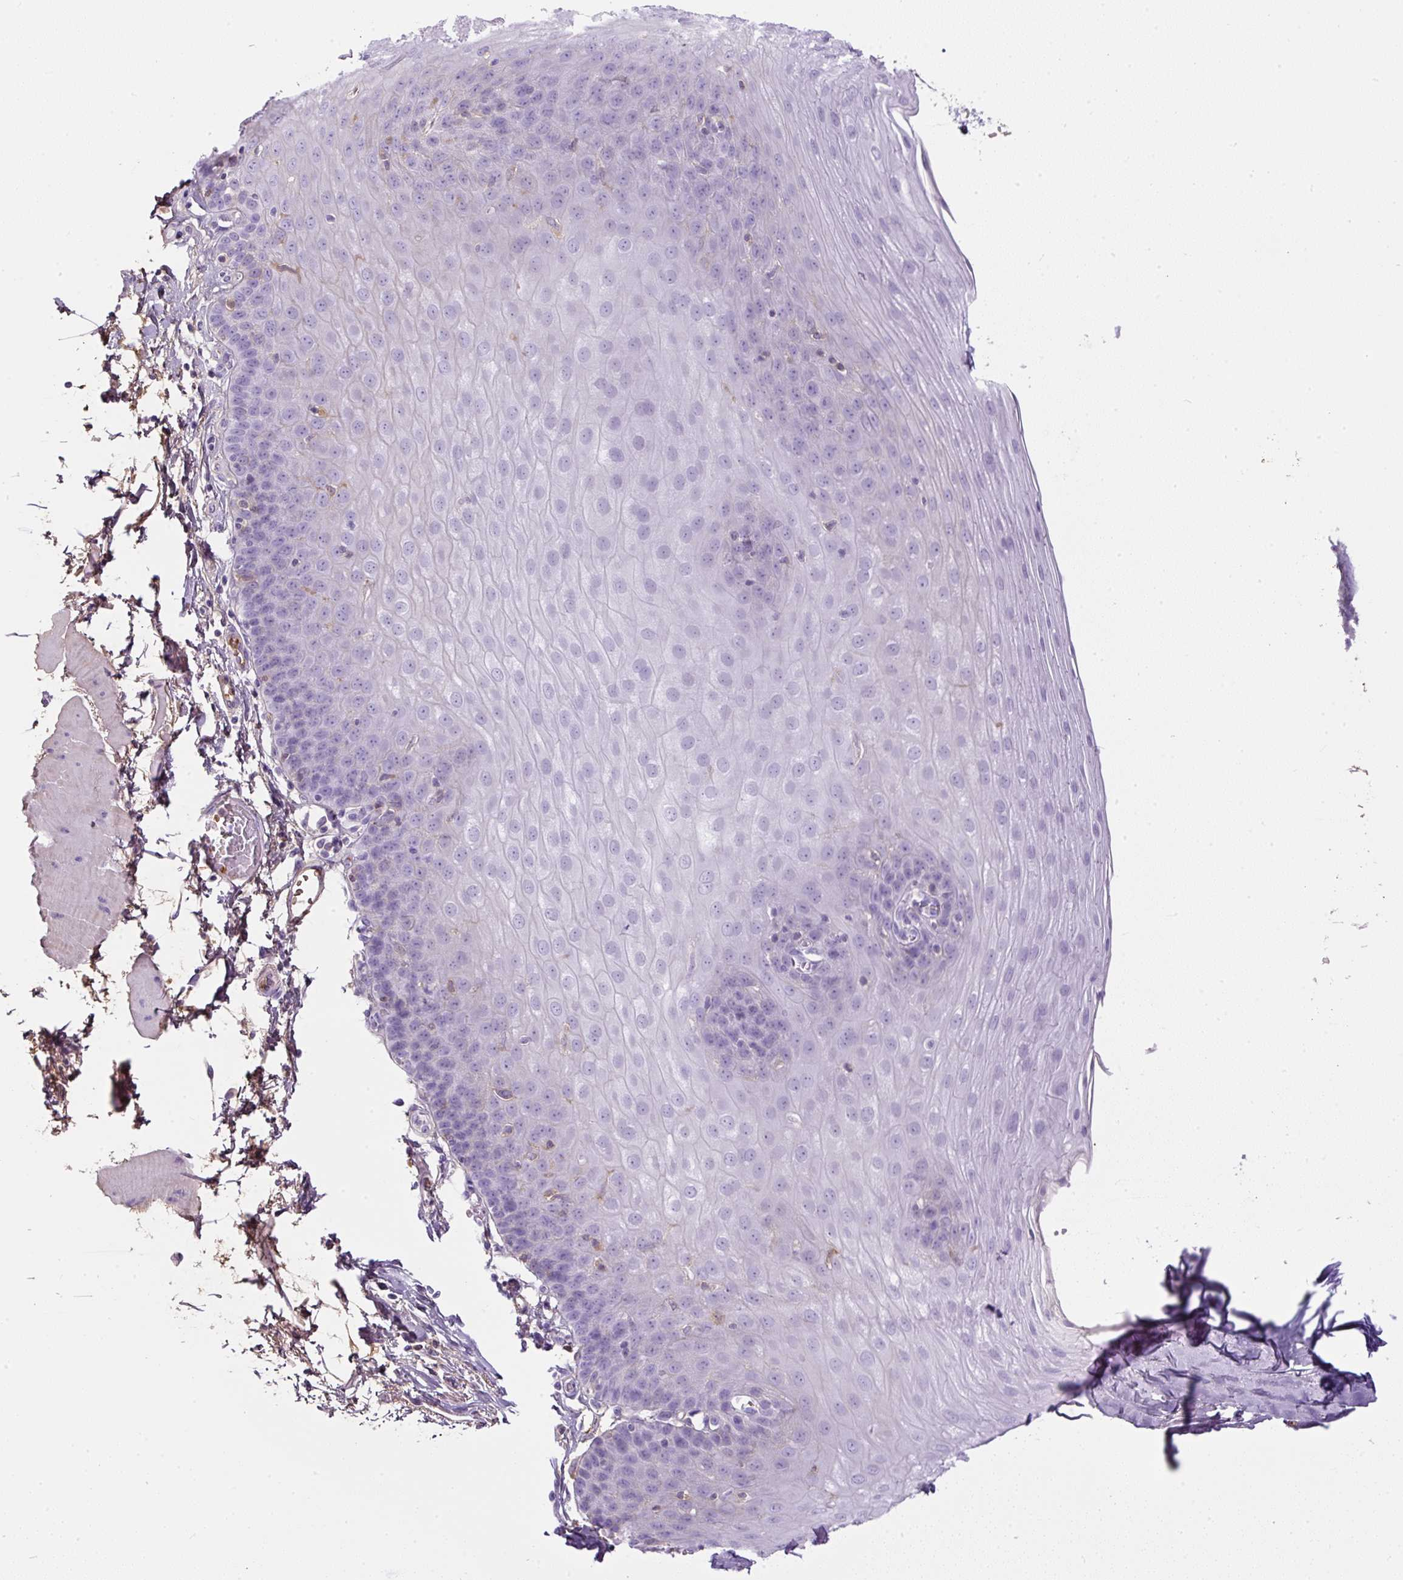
{"staining": {"intensity": "negative", "quantity": "none", "location": "none"}, "tissue": "esophagus", "cell_type": "Squamous epithelial cells", "image_type": "normal", "snomed": [{"axis": "morphology", "description": "Normal tissue, NOS"}, {"axis": "topography", "description": "Esophagus"}], "caption": "DAB immunohistochemical staining of unremarkable esophagus reveals no significant staining in squamous epithelial cells.", "gene": "APOA1", "patient": {"sex": "female", "age": 81}}